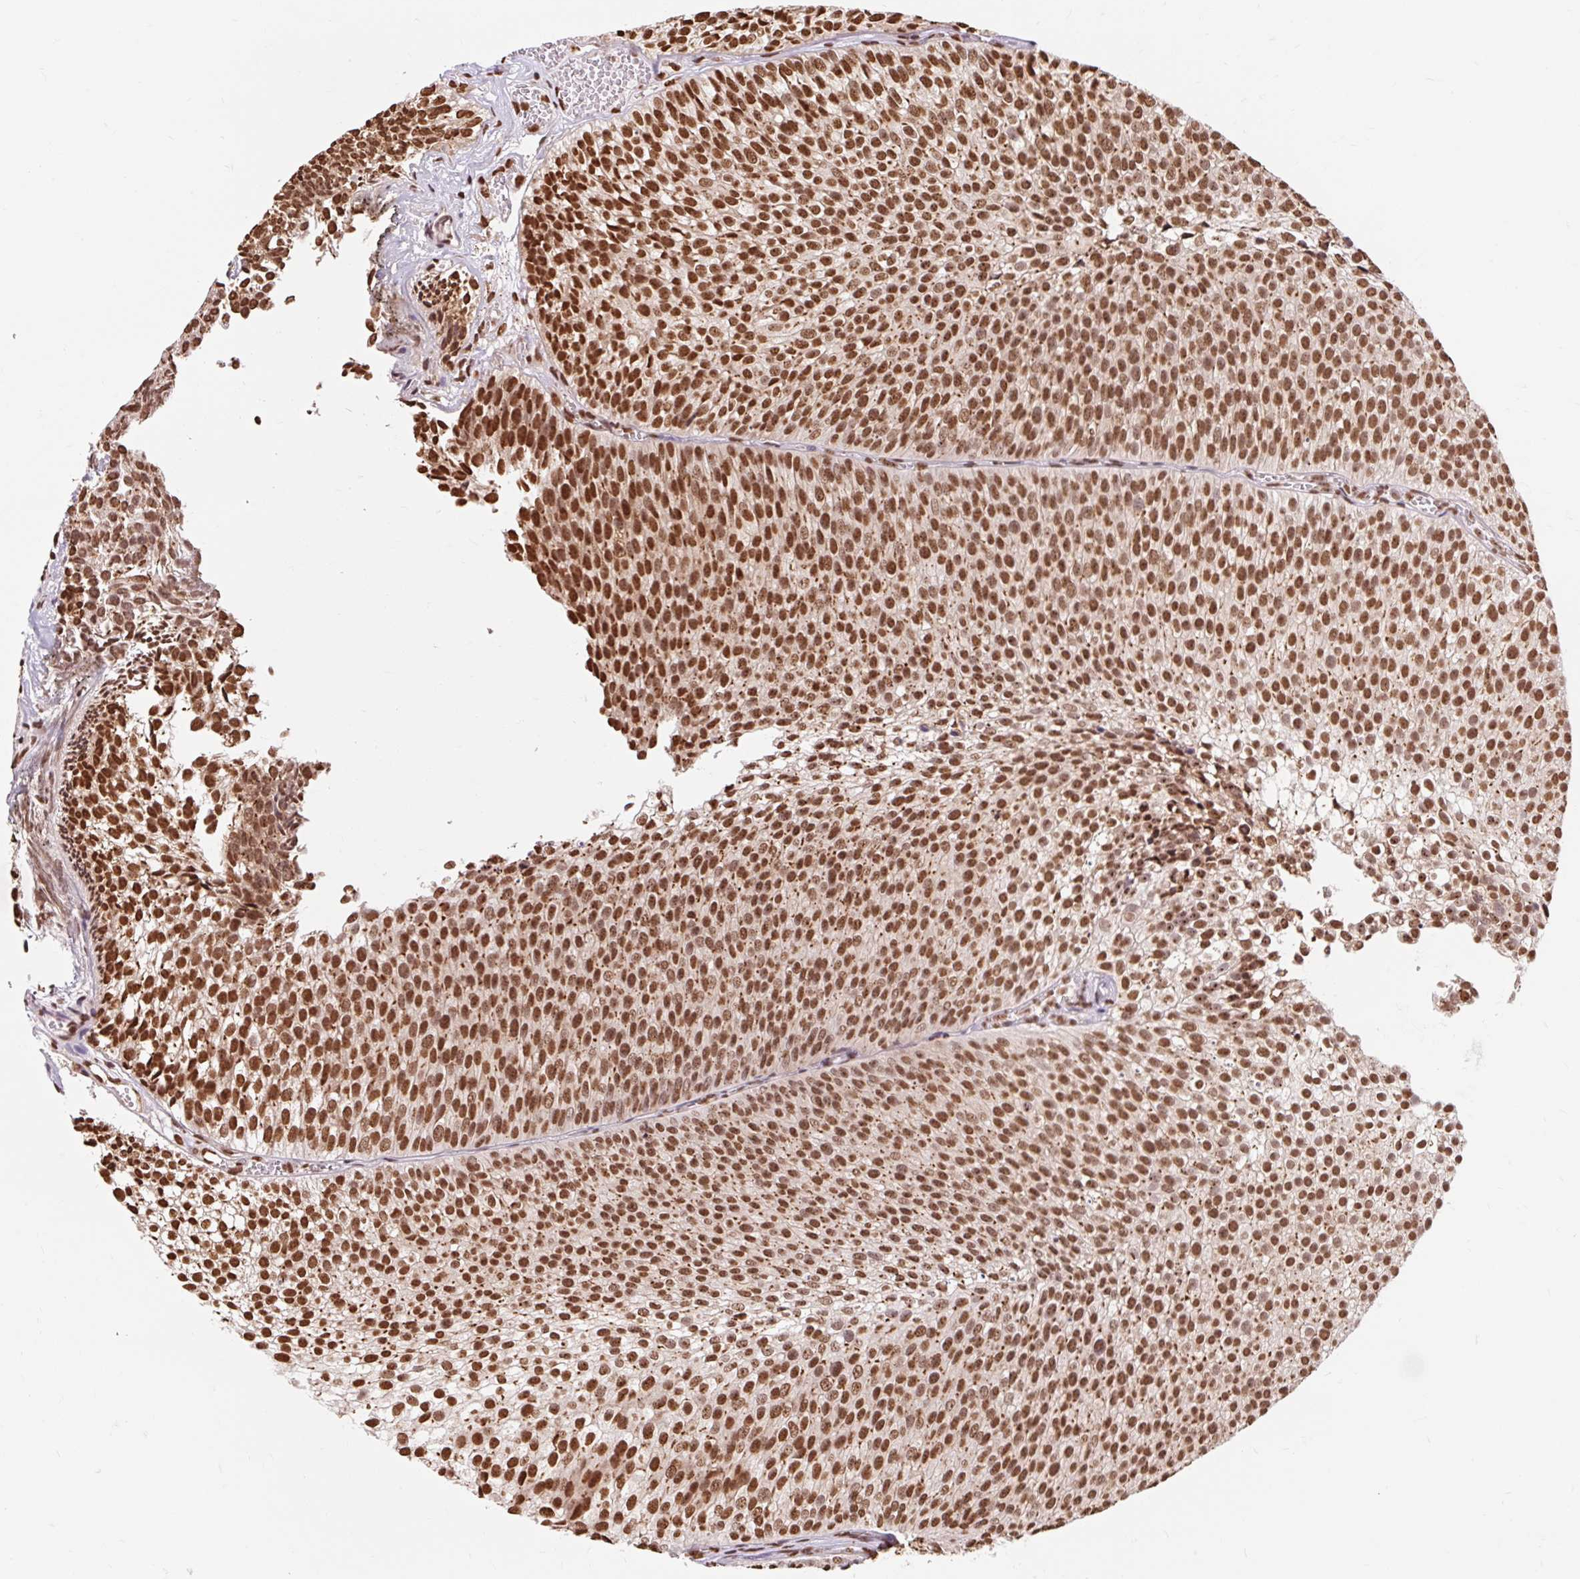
{"staining": {"intensity": "strong", "quantity": ">75%", "location": "nuclear"}, "tissue": "urothelial cancer", "cell_type": "Tumor cells", "image_type": "cancer", "snomed": [{"axis": "morphology", "description": "Urothelial carcinoma, Low grade"}, {"axis": "topography", "description": "Urinary bladder"}], "caption": "Immunohistochemical staining of human low-grade urothelial carcinoma reveals high levels of strong nuclear protein positivity in about >75% of tumor cells.", "gene": "BICRA", "patient": {"sex": "male", "age": 91}}